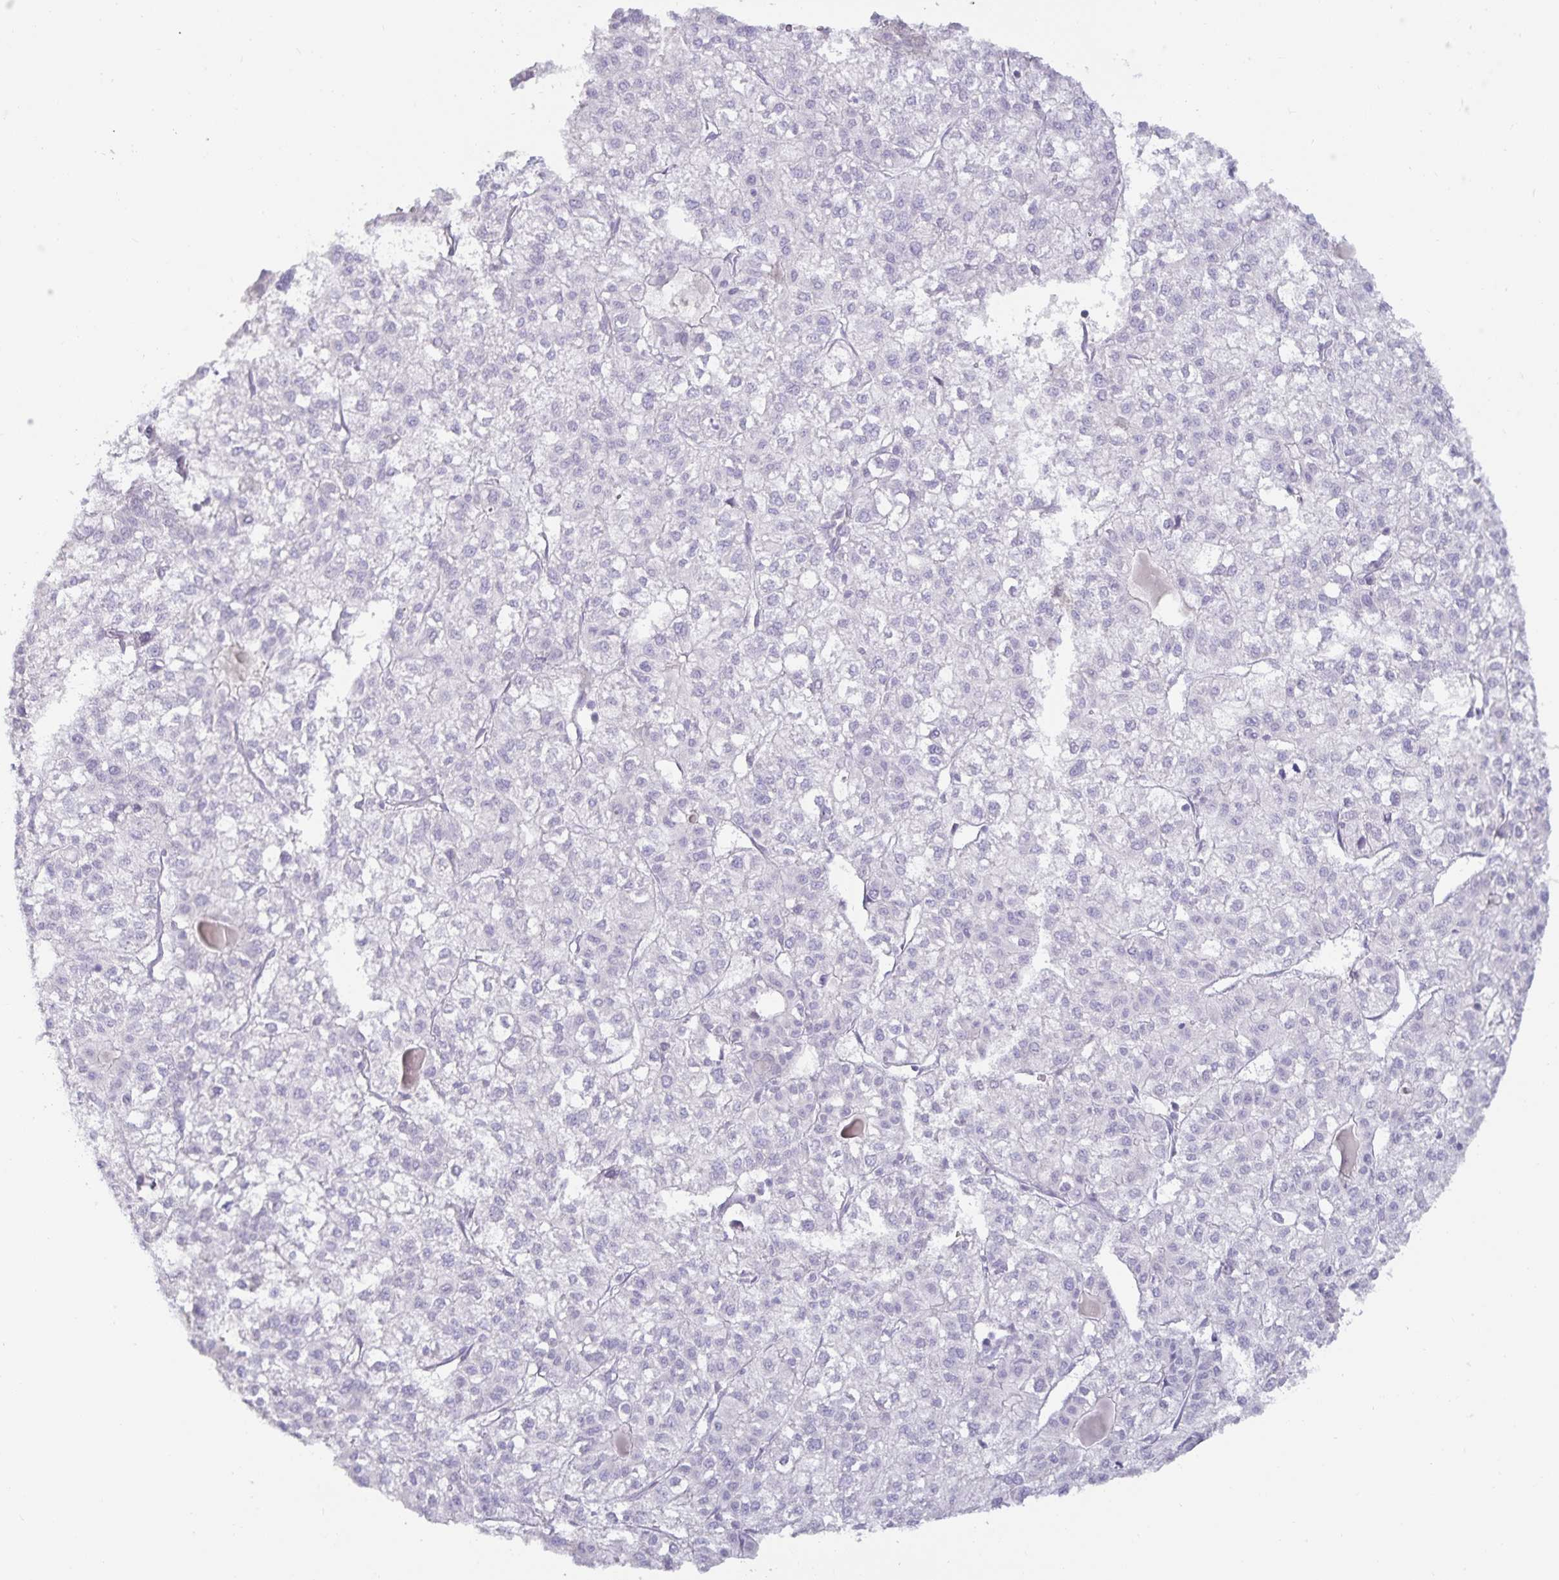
{"staining": {"intensity": "negative", "quantity": "none", "location": "none"}, "tissue": "liver cancer", "cell_type": "Tumor cells", "image_type": "cancer", "snomed": [{"axis": "morphology", "description": "Carcinoma, Hepatocellular, NOS"}, {"axis": "topography", "description": "Liver"}], "caption": "Micrograph shows no significant protein staining in tumor cells of liver hepatocellular carcinoma. (DAB immunohistochemistry (IHC) visualized using brightfield microscopy, high magnification).", "gene": "SPAG4", "patient": {"sex": "female", "age": 43}}